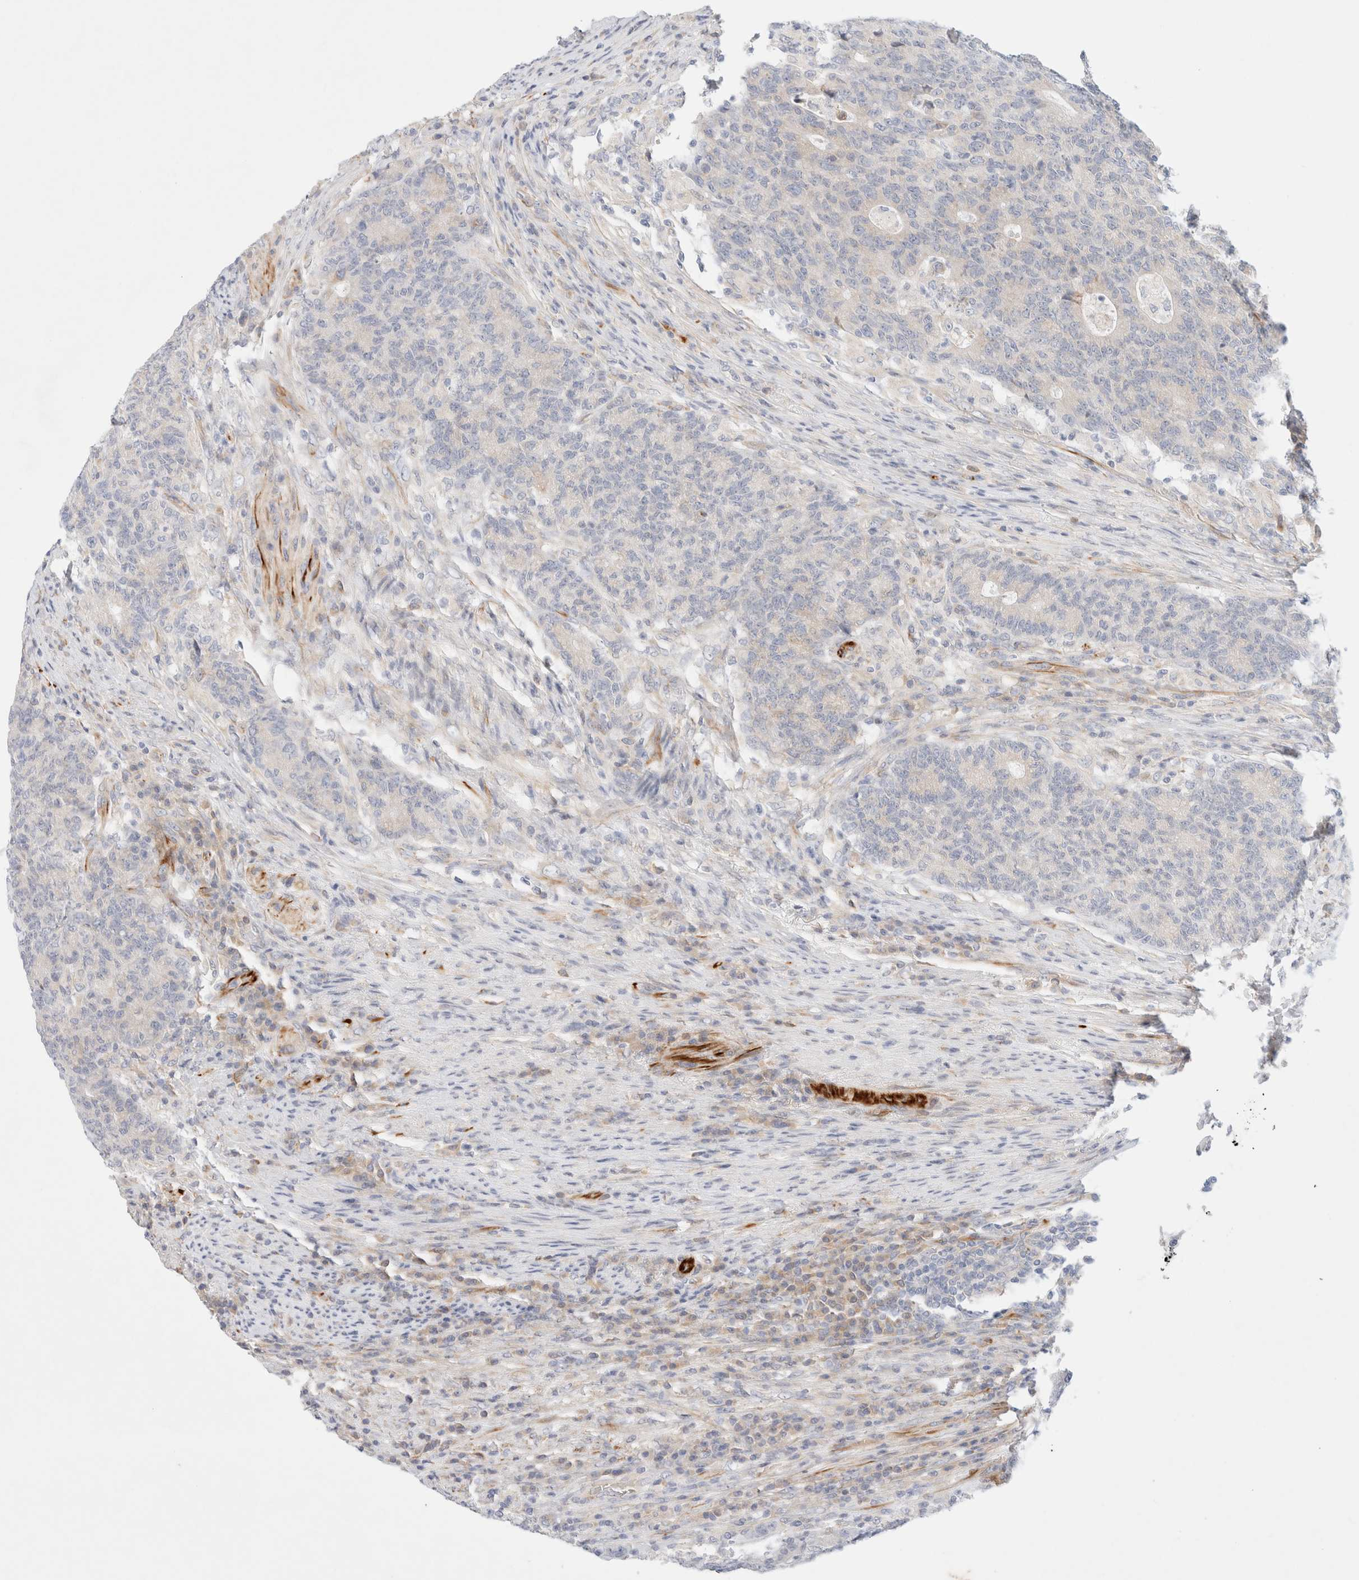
{"staining": {"intensity": "negative", "quantity": "none", "location": "none"}, "tissue": "colorectal cancer", "cell_type": "Tumor cells", "image_type": "cancer", "snomed": [{"axis": "morphology", "description": "Normal tissue, NOS"}, {"axis": "morphology", "description": "Adenocarcinoma, NOS"}, {"axis": "topography", "description": "Colon"}], "caption": "Tumor cells show no significant positivity in colorectal cancer (adenocarcinoma).", "gene": "SLC25A48", "patient": {"sex": "female", "age": 75}}